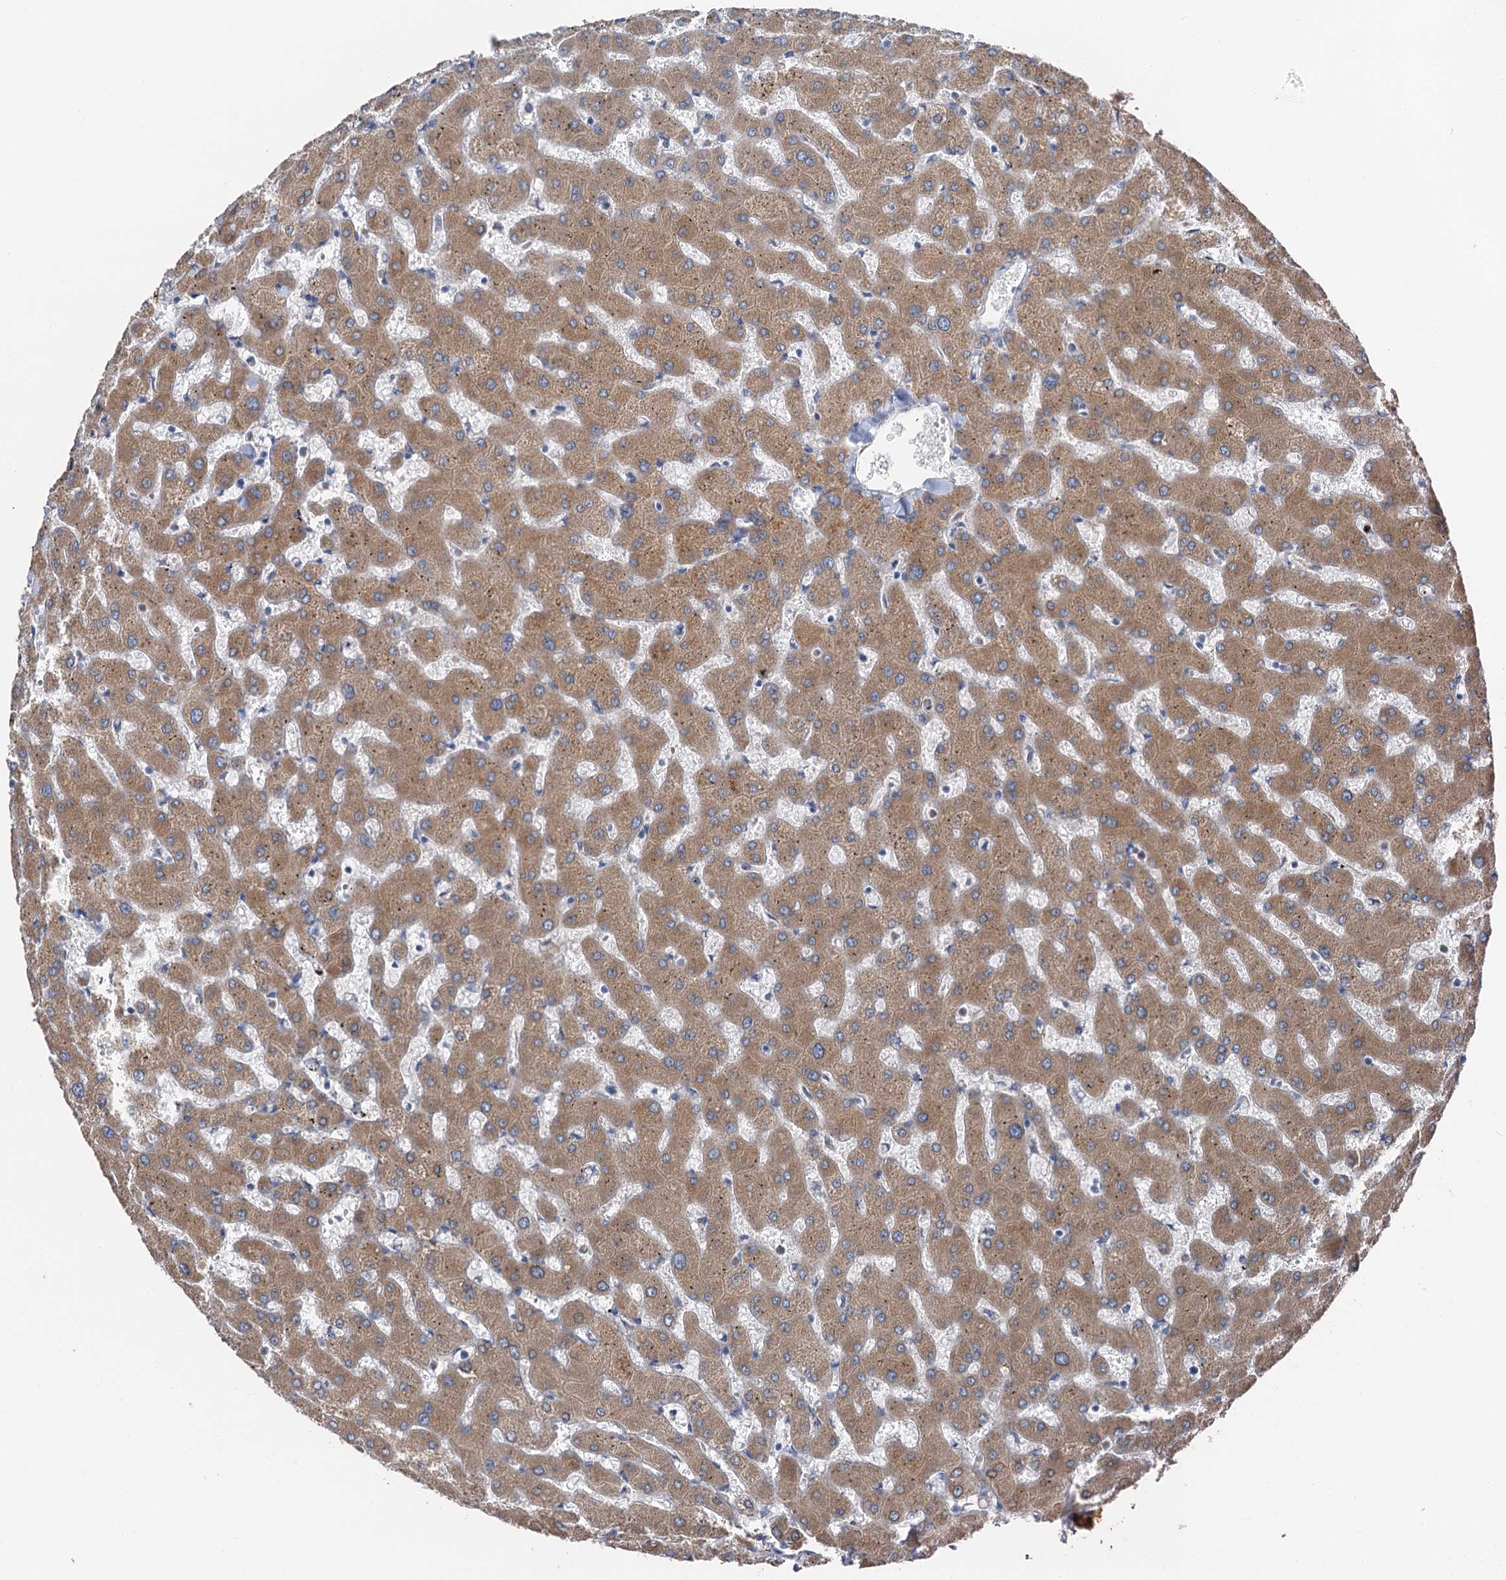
{"staining": {"intensity": "negative", "quantity": "none", "location": "none"}, "tissue": "liver", "cell_type": "Cholangiocytes", "image_type": "normal", "snomed": [{"axis": "morphology", "description": "Normal tissue, NOS"}, {"axis": "topography", "description": "Liver"}], "caption": "Image shows no protein expression in cholangiocytes of normal liver.", "gene": "C6orf120", "patient": {"sex": "female", "age": 63}}